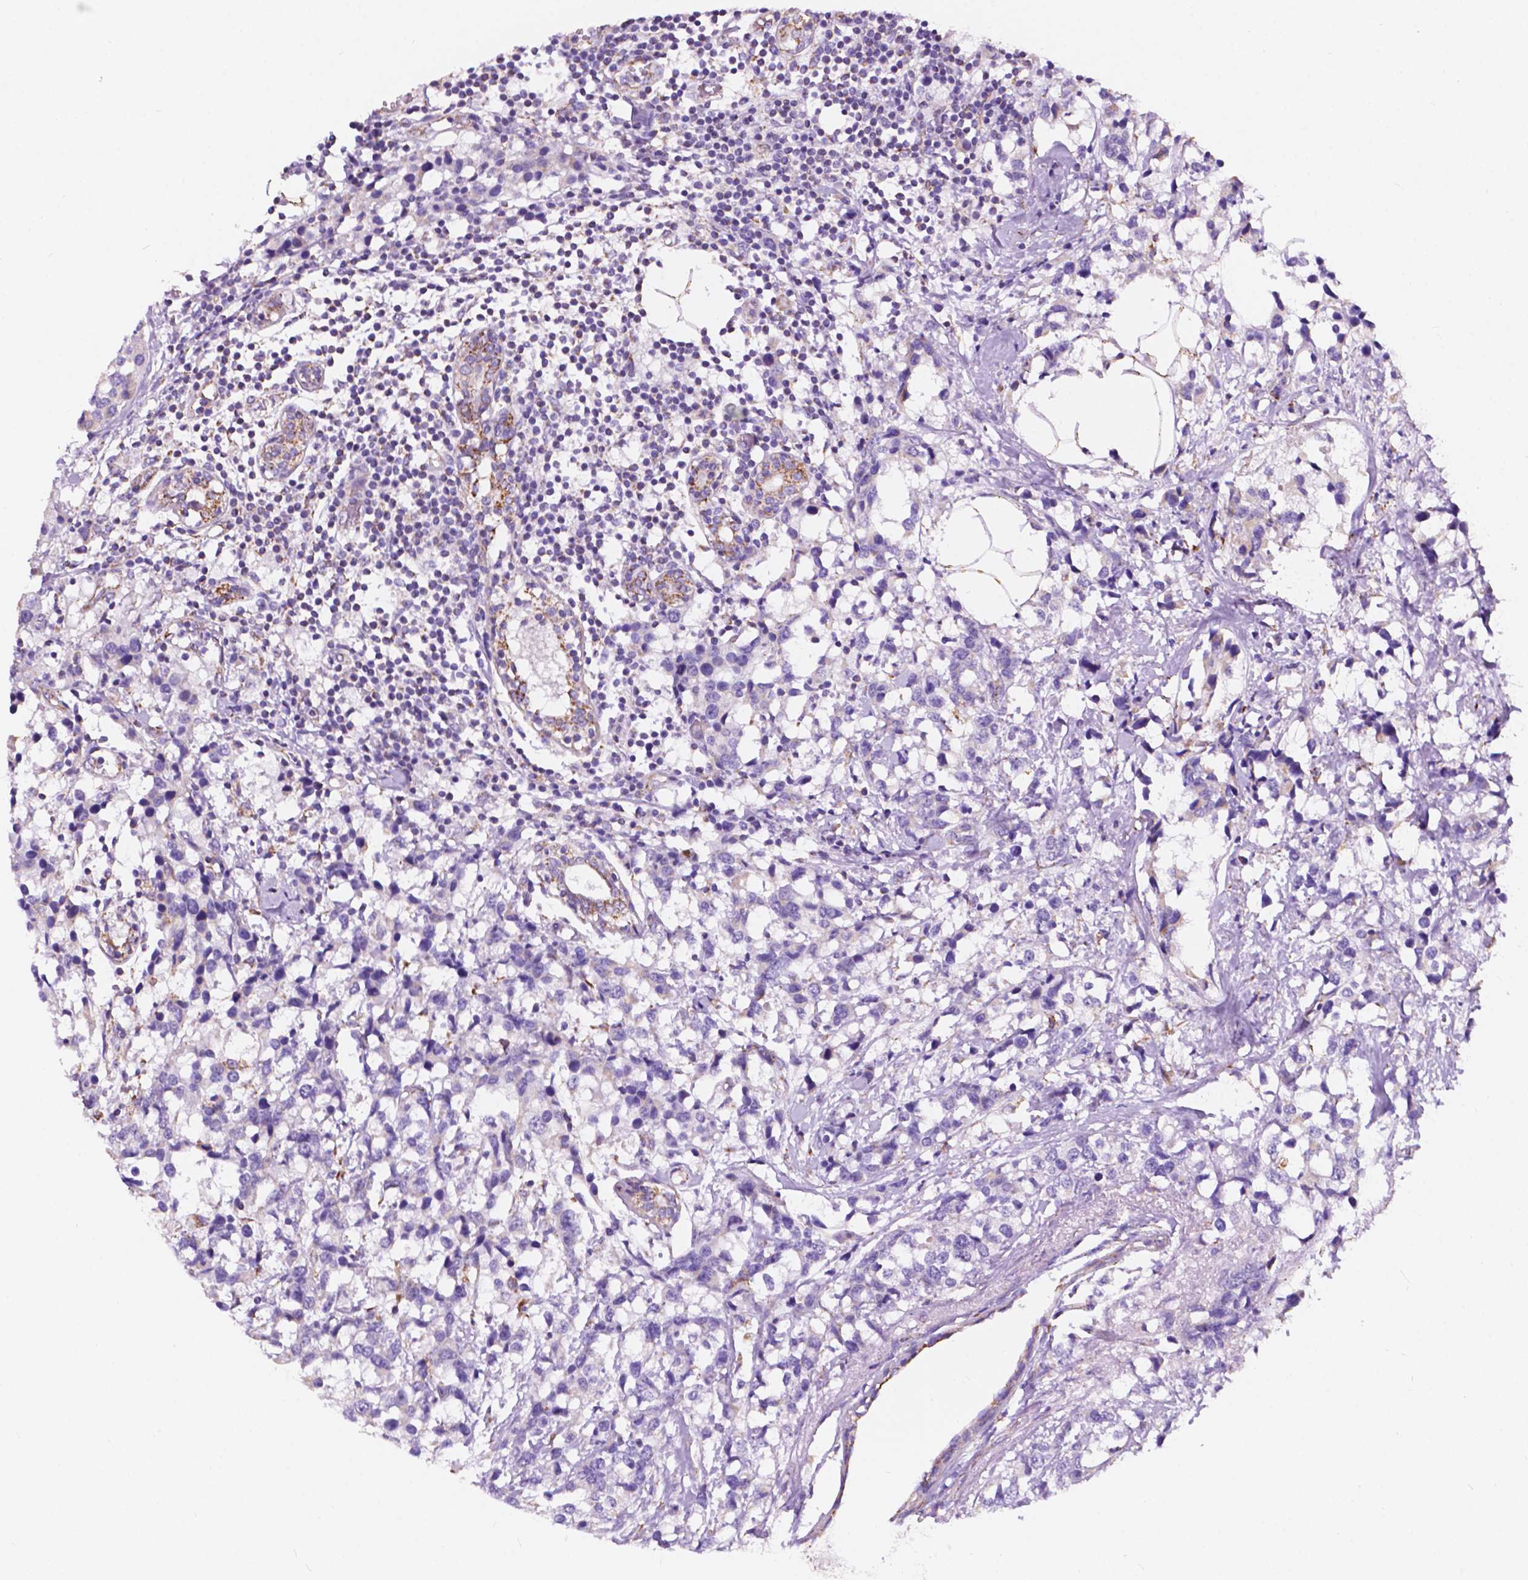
{"staining": {"intensity": "moderate", "quantity": "<25%", "location": "cytoplasmic/membranous"}, "tissue": "breast cancer", "cell_type": "Tumor cells", "image_type": "cancer", "snomed": [{"axis": "morphology", "description": "Lobular carcinoma"}, {"axis": "topography", "description": "Breast"}], "caption": "This is an image of IHC staining of lobular carcinoma (breast), which shows moderate positivity in the cytoplasmic/membranous of tumor cells.", "gene": "TRPV5", "patient": {"sex": "female", "age": 59}}